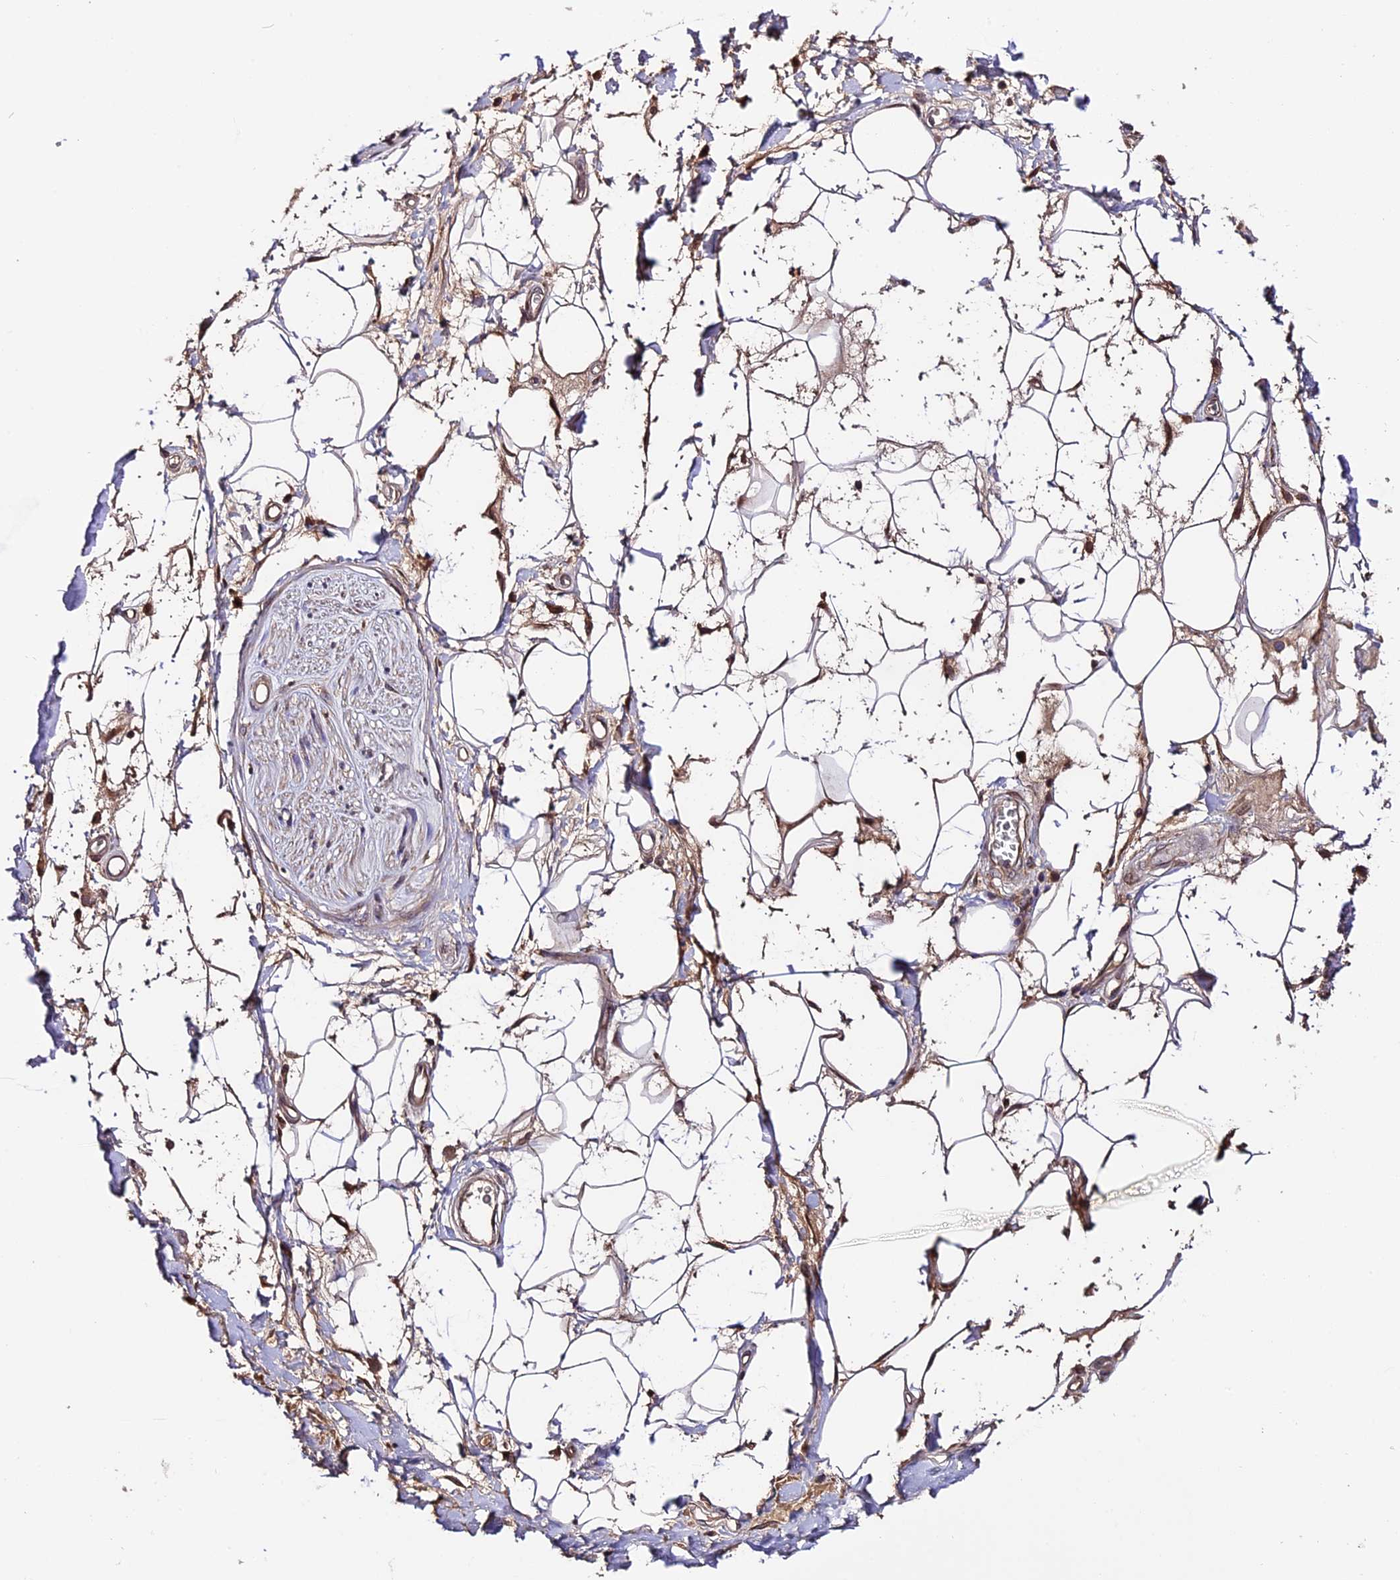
{"staining": {"intensity": "moderate", "quantity": ">75%", "location": "nuclear"}, "tissue": "adipose tissue", "cell_type": "Adipocytes", "image_type": "normal", "snomed": [{"axis": "morphology", "description": "Normal tissue, NOS"}, {"axis": "morphology", "description": "Adenocarcinoma, NOS"}, {"axis": "topography", "description": "Rectum"}, {"axis": "topography", "description": "Vagina"}, {"axis": "topography", "description": "Peripheral nerve tissue"}], "caption": "Adipose tissue stained with DAB (3,3'-diaminobenzidine) immunohistochemistry demonstrates medium levels of moderate nuclear staining in about >75% of adipocytes.", "gene": "TRMT1", "patient": {"sex": "female", "age": 71}}